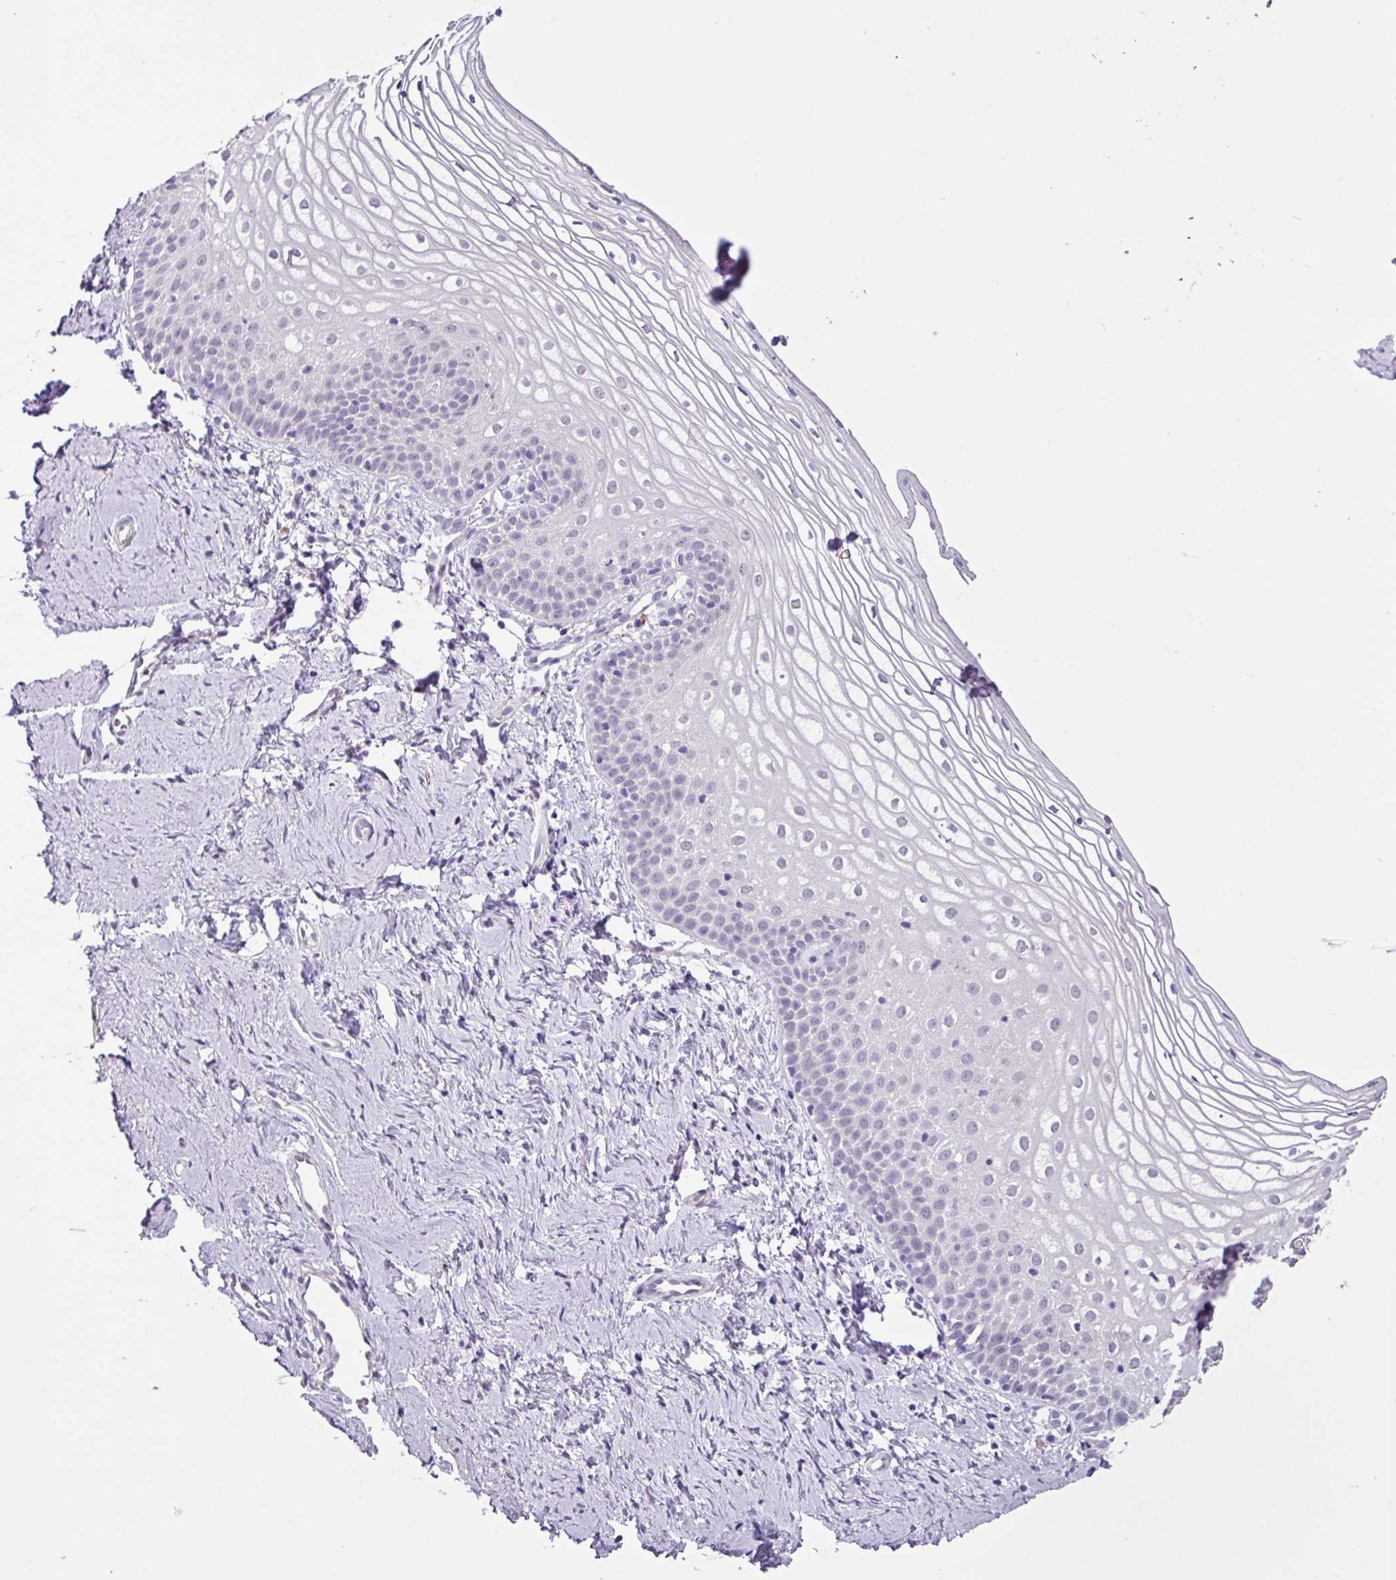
{"staining": {"intensity": "negative", "quantity": "none", "location": "none"}, "tissue": "vagina", "cell_type": "Squamous epithelial cells", "image_type": "normal", "snomed": [{"axis": "morphology", "description": "Normal tissue, NOS"}, {"axis": "topography", "description": "Vagina"}], "caption": "Immunohistochemistry of unremarkable vagina demonstrates no positivity in squamous epithelial cells.", "gene": "OTX1", "patient": {"sex": "female", "age": 56}}